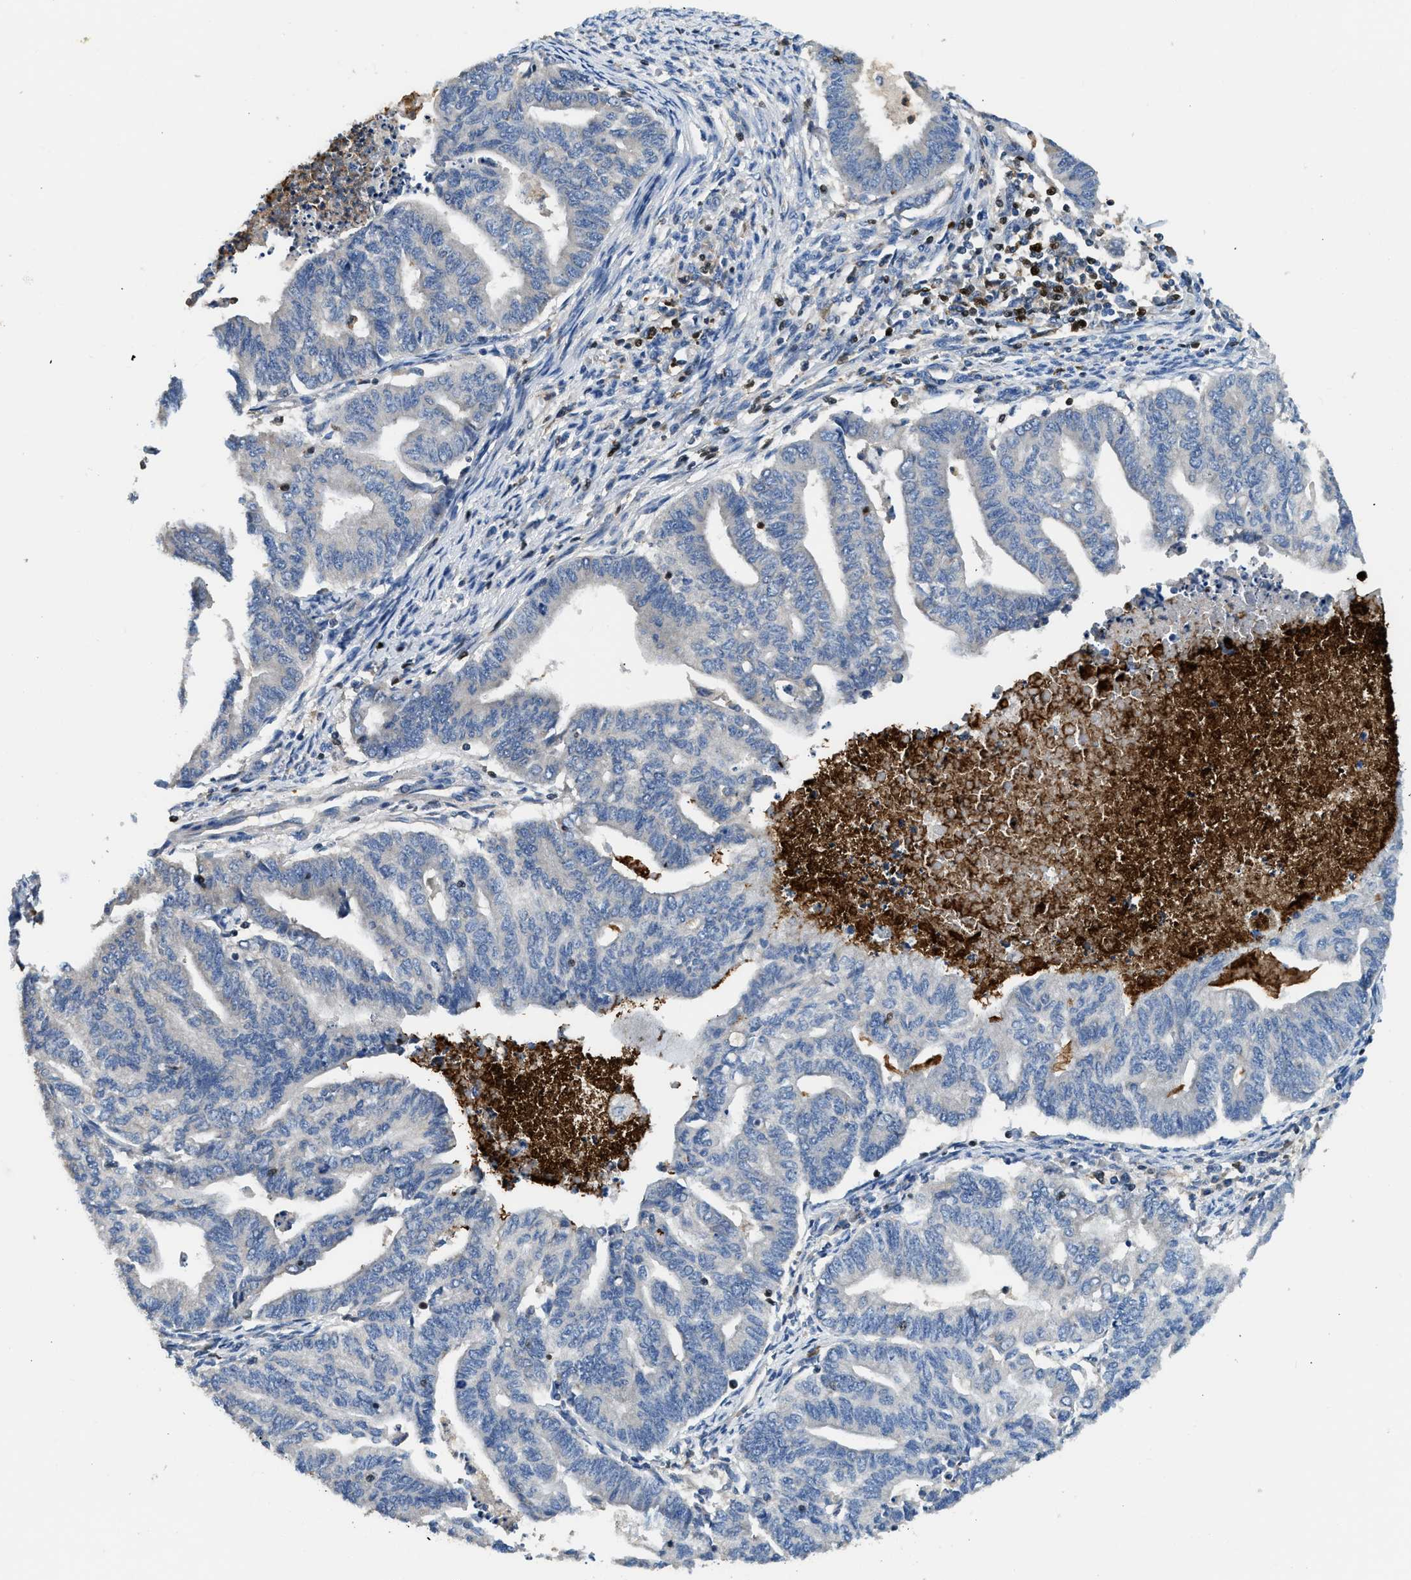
{"staining": {"intensity": "negative", "quantity": "none", "location": "none"}, "tissue": "endometrial cancer", "cell_type": "Tumor cells", "image_type": "cancer", "snomed": [{"axis": "morphology", "description": "Adenocarcinoma, NOS"}, {"axis": "topography", "description": "Endometrium"}], "caption": "Tumor cells are negative for brown protein staining in endometrial adenocarcinoma.", "gene": "TOX", "patient": {"sex": "female", "age": 79}}